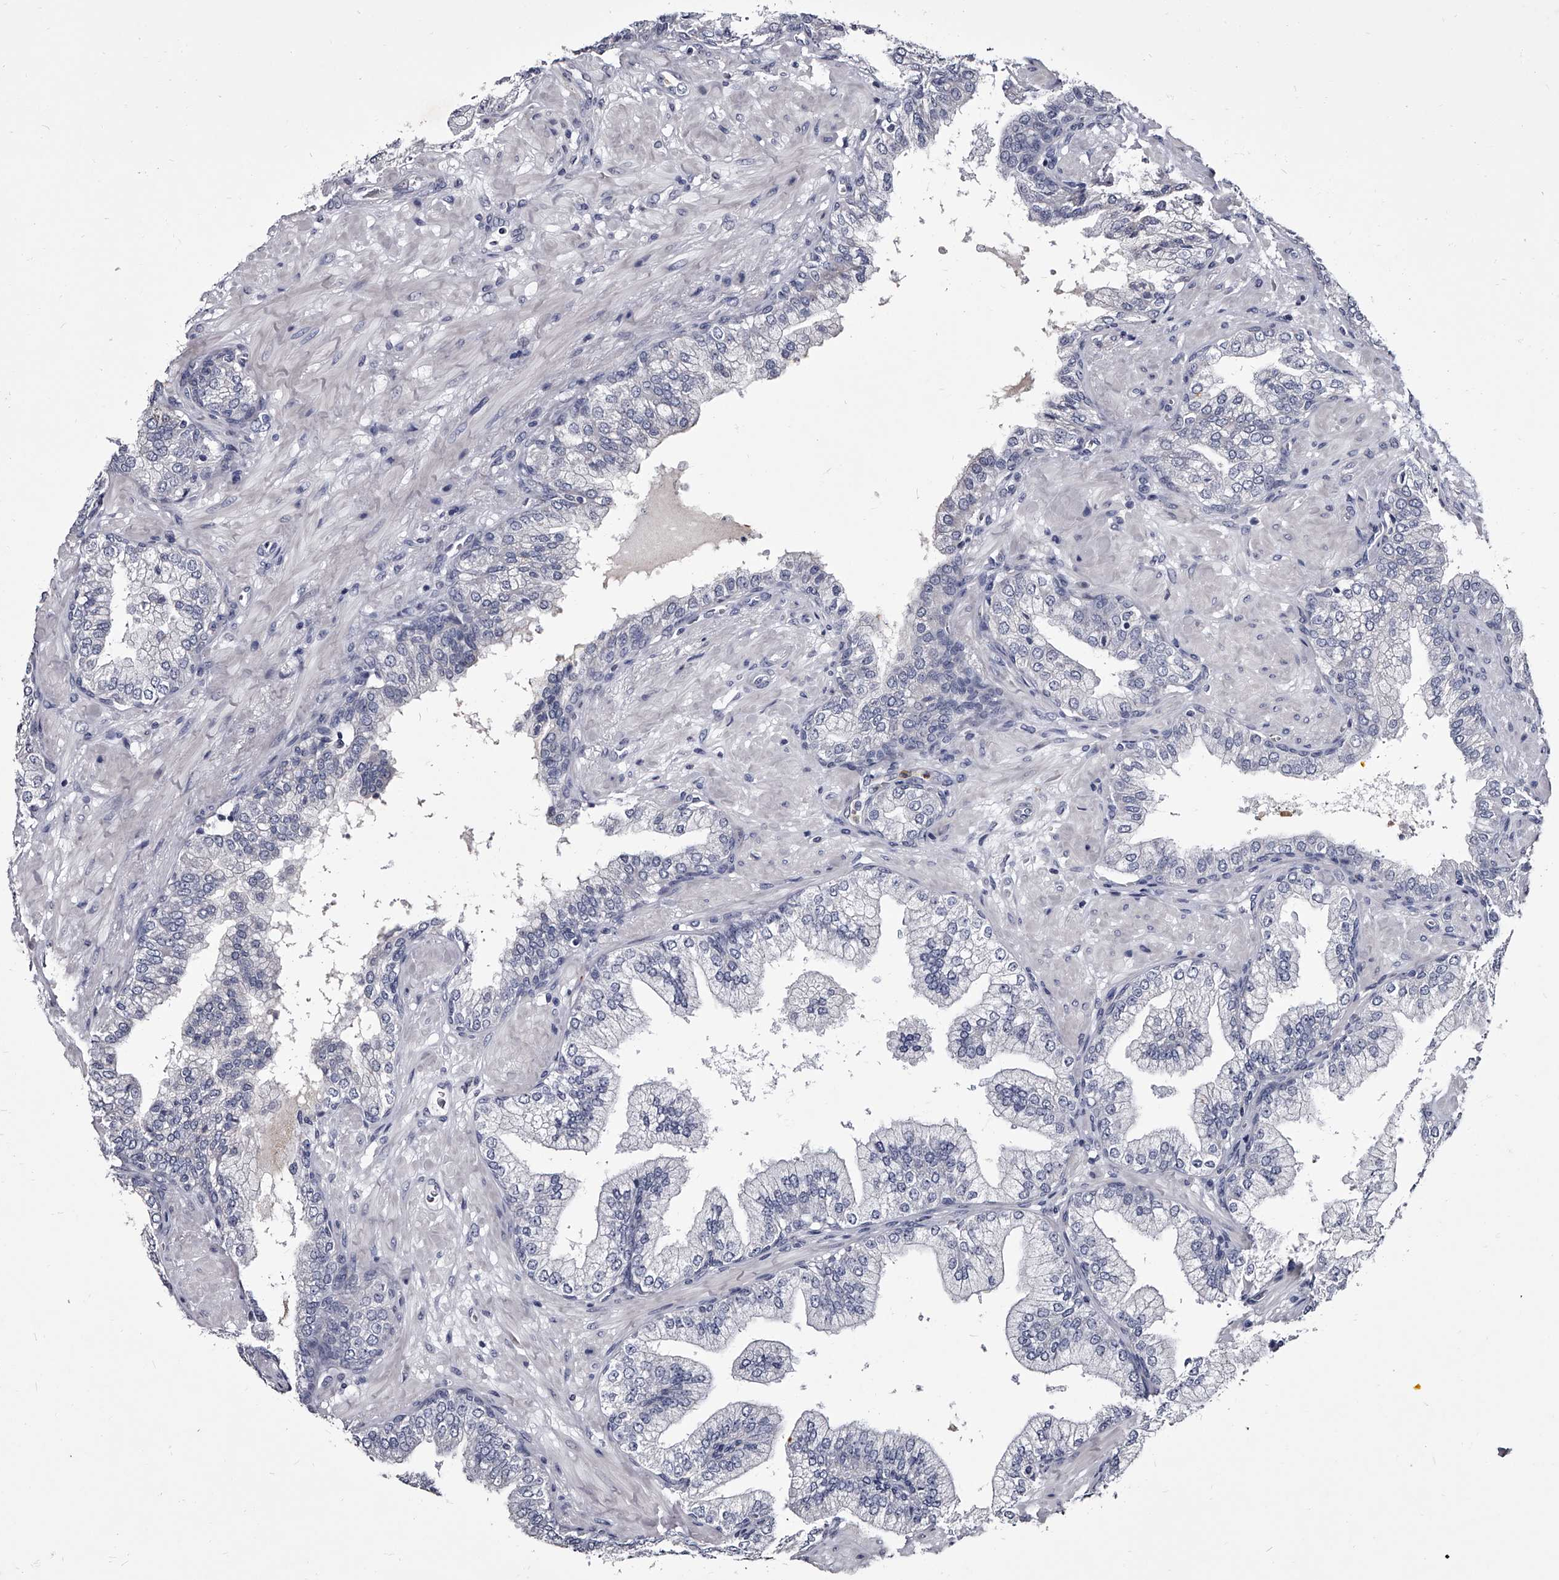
{"staining": {"intensity": "negative", "quantity": "none", "location": "none"}, "tissue": "prostate cancer", "cell_type": "Tumor cells", "image_type": "cancer", "snomed": [{"axis": "morphology", "description": "Adenocarcinoma, High grade"}, {"axis": "topography", "description": "Prostate"}], "caption": "Immunohistochemistry (IHC) histopathology image of neoplastic tissue: prostate cancer (high-grade adenocarcinoma) stained with DAB reveals no significant protein positivity in tumor cells.", "gene": "GAPVD1", "patient": {"sex": "male", "age": 59}}